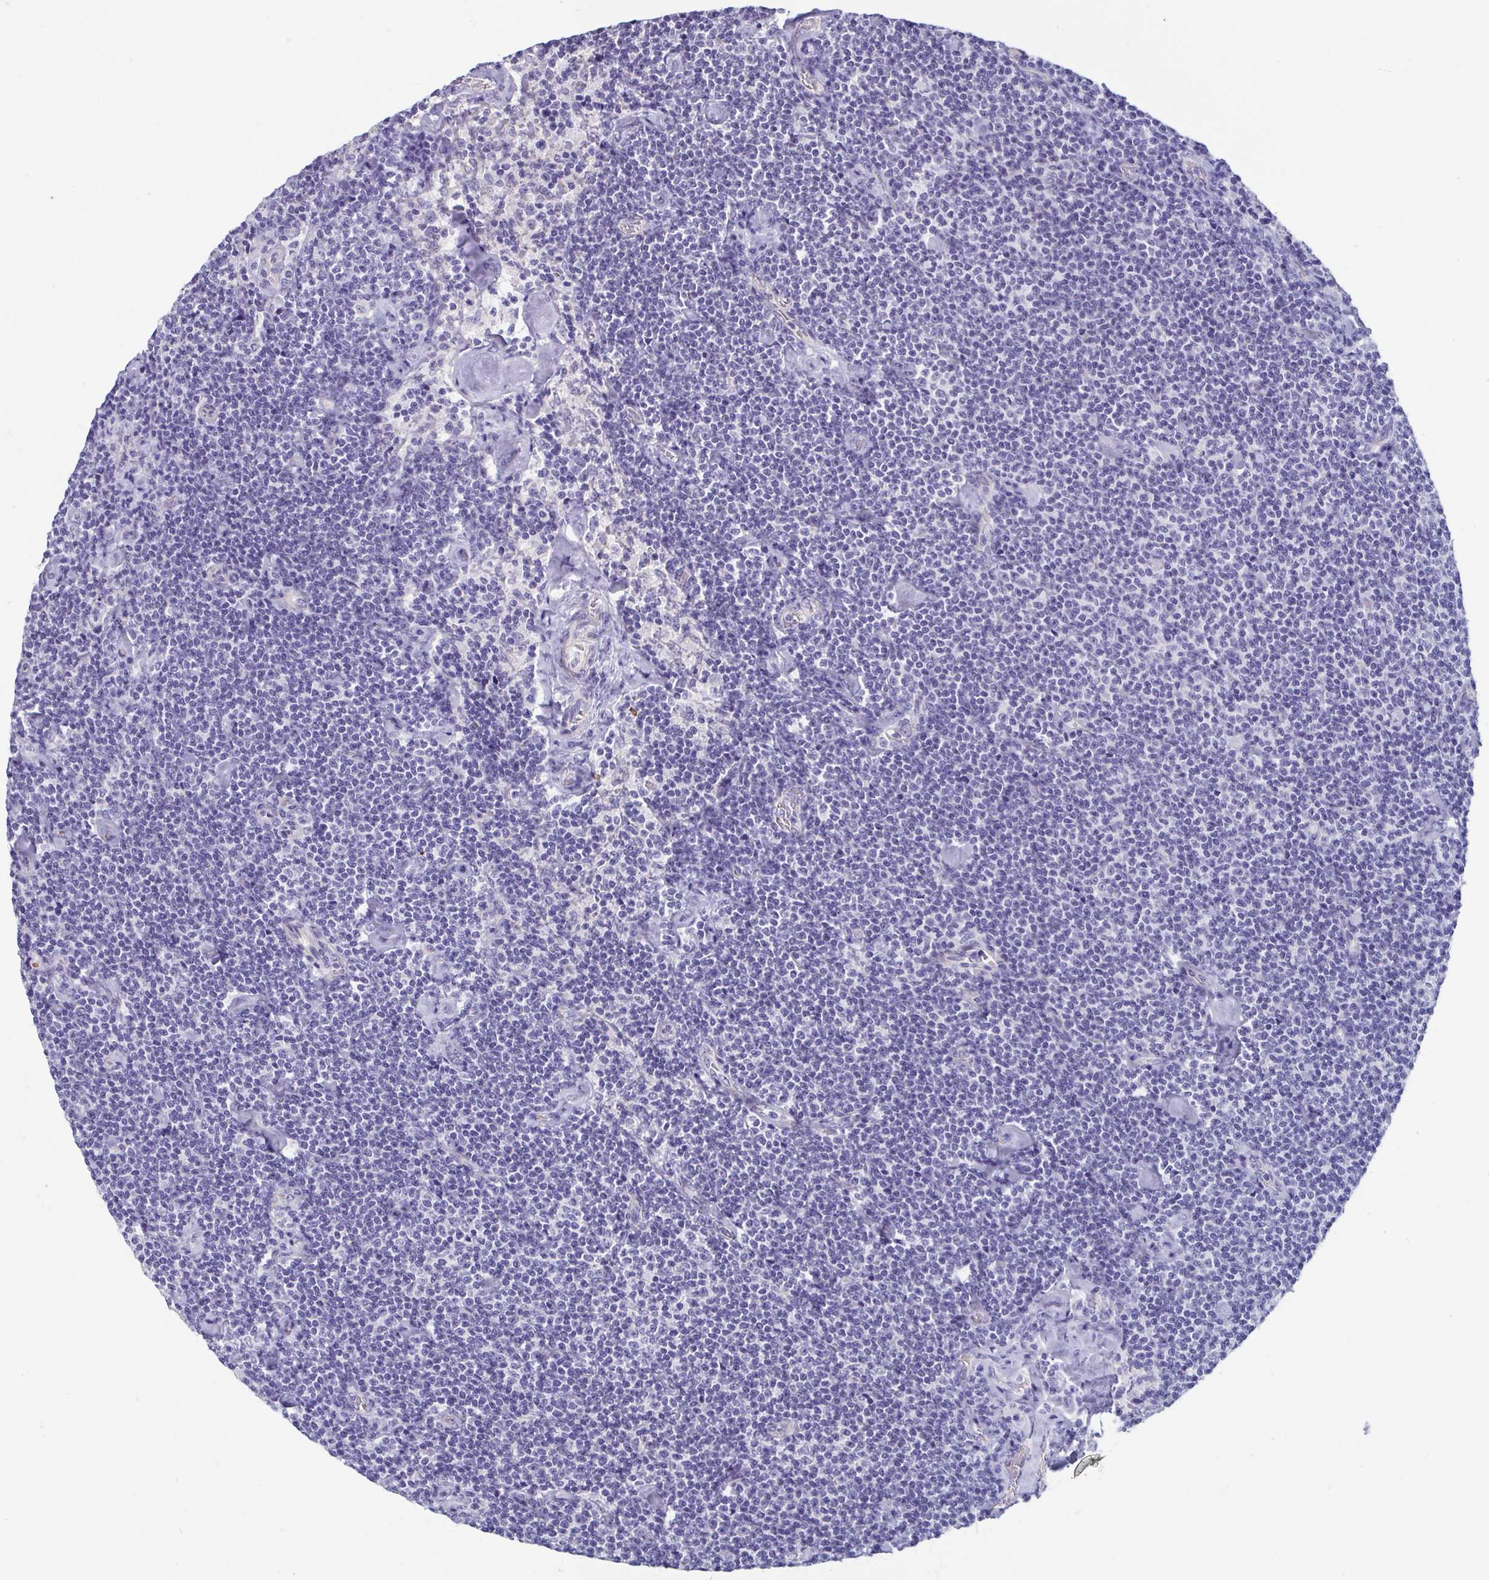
{"staining": {"intensity": "negative", "quantity": "none", "location": "none"}, "tissue": "lymphoma", "cell_type": "Tumor cells", "image_type": "cancer", "snomed": [{"axis": "morphology", "description": "Malignant lymphoma, non-Hodgkin's type, Low grade"}, {"axis": "topography", "description": "Lymph node"}], "caption": "The immunohistochemistry (IHC) image has no significant expression in tumor cells of low-grade malignant lymphoma, non-Hodgkin's type tissue.", "gene": "MORC4", "patient": {"sex": "male", "age": 81}}